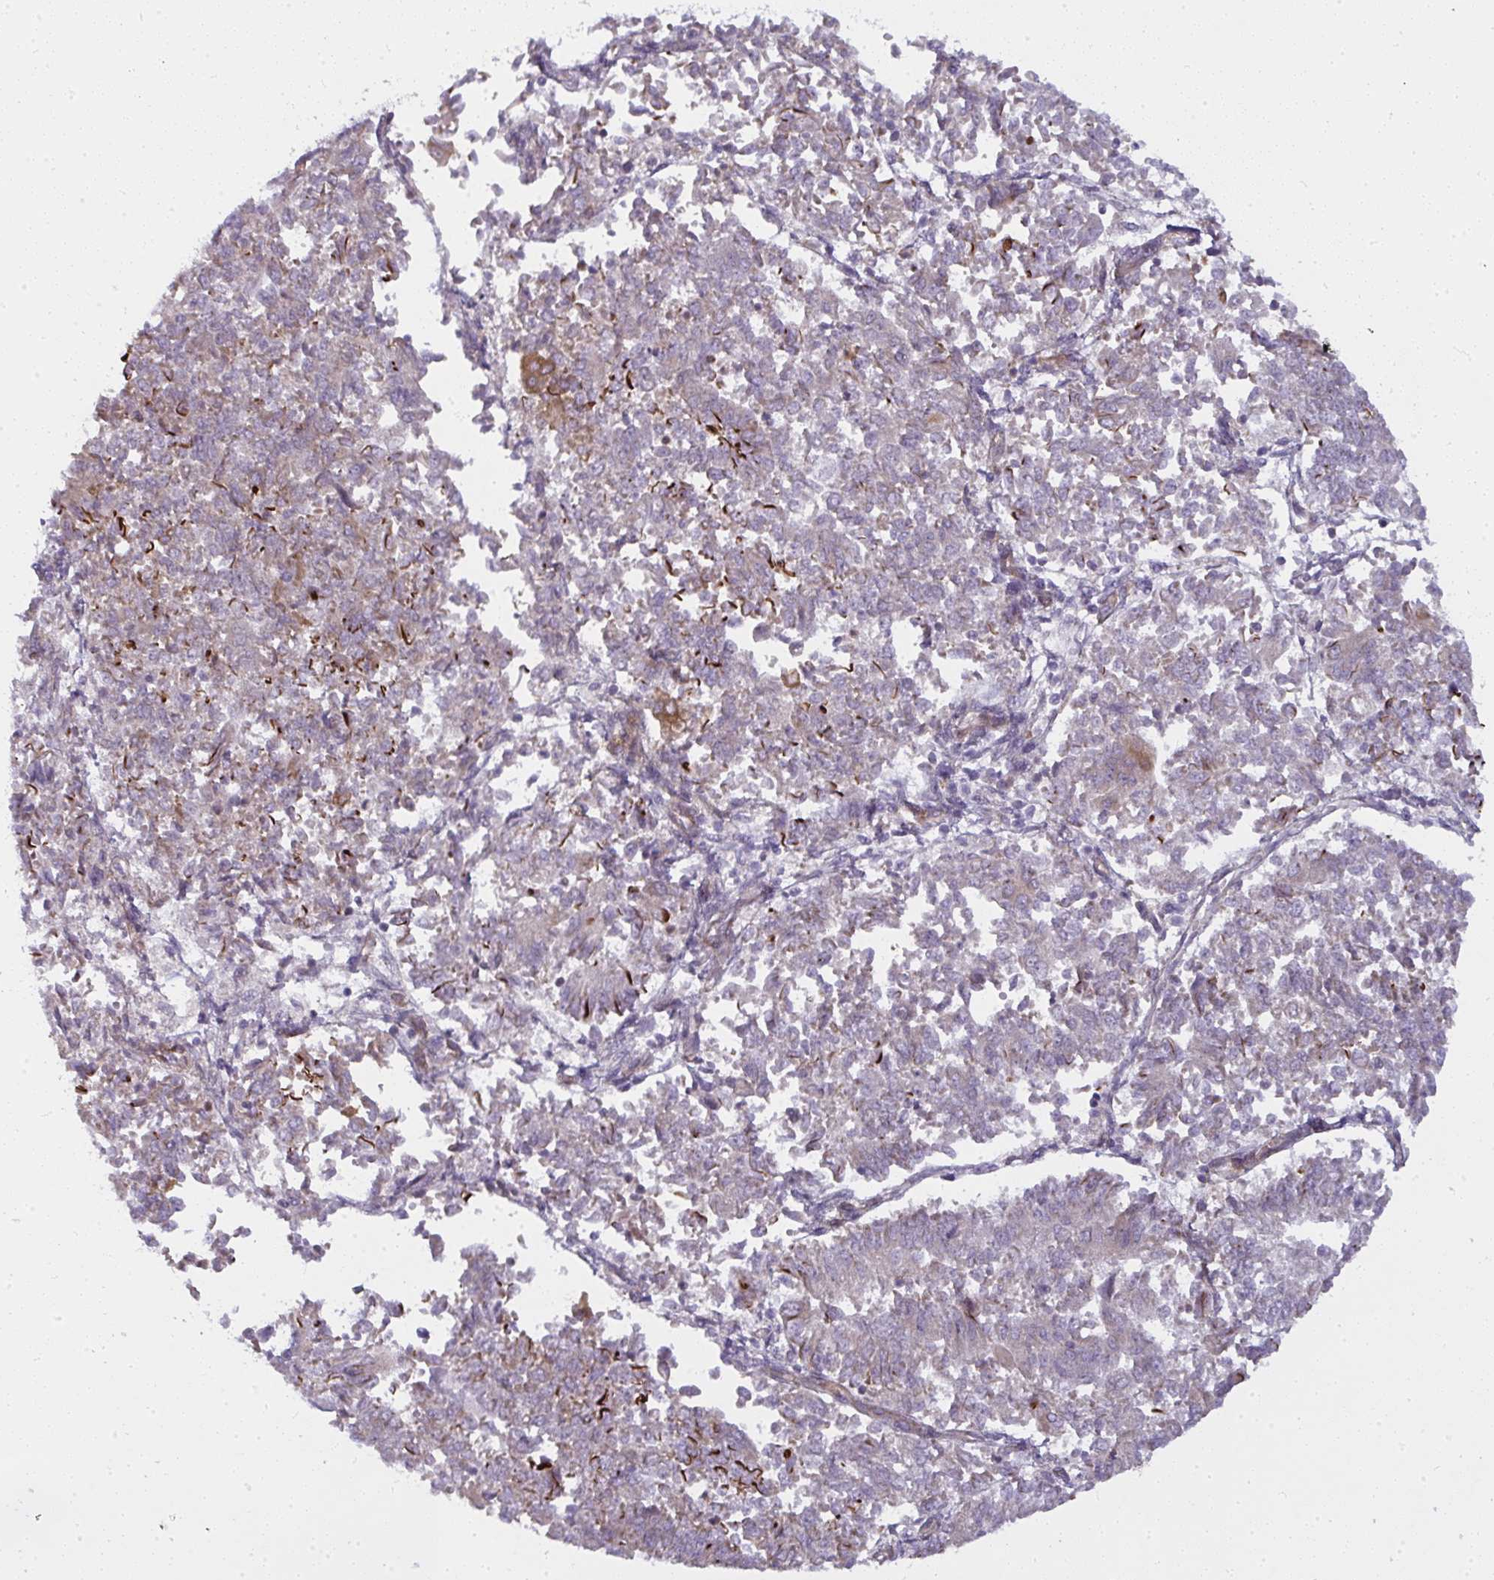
{"staining": {"intensity": "moderate", "quantity": "<25%", "location": "cytoplasmic/membranous"}, "tissue": "endometrial cancer", "cell_type": "Tumor cells", "image_type": "cancer", "snomed": [{"axis": "morphology", "description": "Adenocarcinoma, NOS"}, {"axis": "topography", "description": "Endometrium"}], "caption": "Endometrial adenocarcinoma tissue displays moderate cytoplasmic/membranous positivity in approximately <25% of tumor cells, visualized by immunohistochemistry. The protein of interest is stained brown, and the nuclei are stained in blue (DAB IHC with brightfield microscopy, high magnification).", "gene": "IFIT3", "patient": {"sex": "female", "age": 65}}